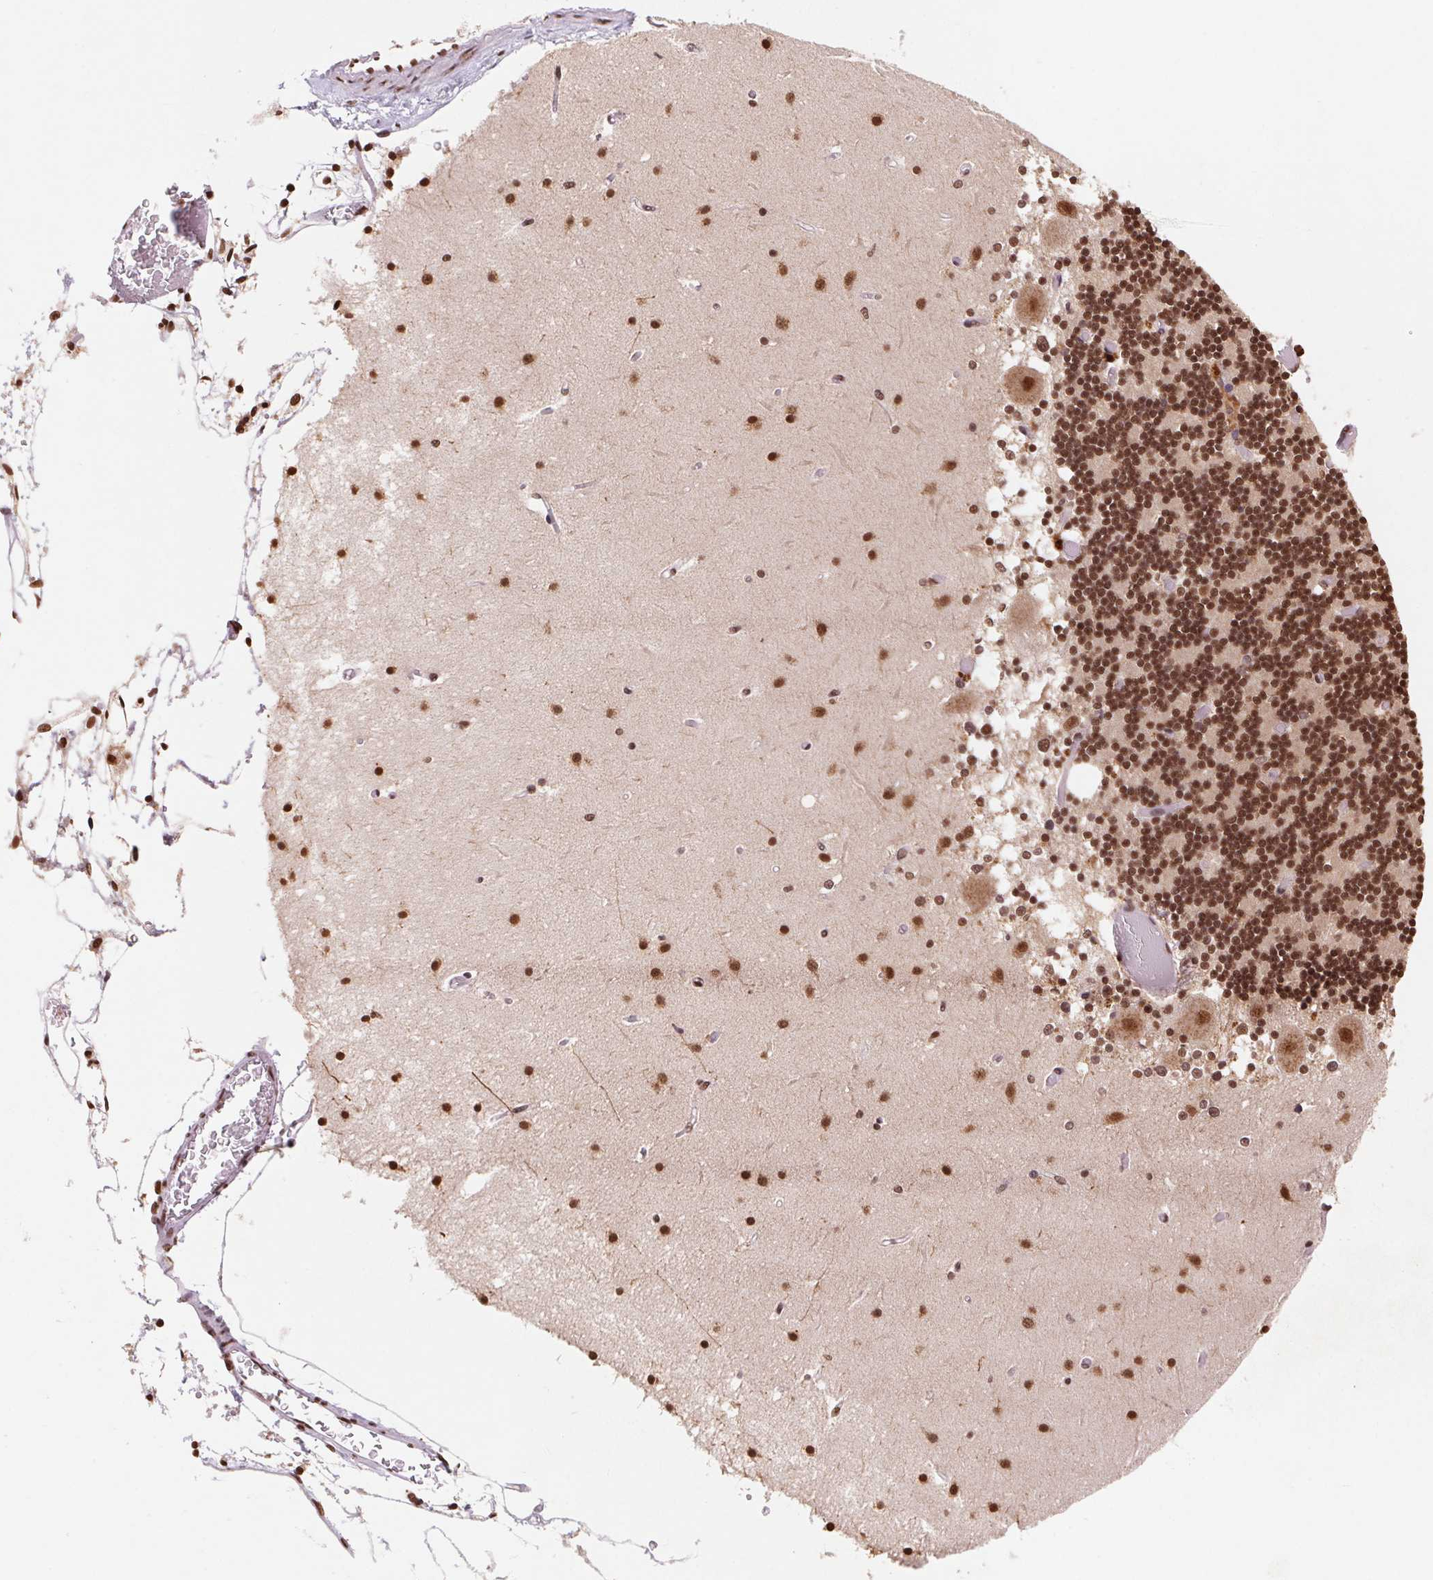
{"staining": {"intensity": "strong", "quantity": ">75%", "location": "nuclear"}, "tissue": "cerebellum", "cell_type": "Cells in granular layer", "image_type": "normal", "snomed": [{"axis": "morphology", "description": "Normal tissue, NOS"}, {"axis": "topography", "description": "Cerebellum"}], "caption": "The immunohistochemical stain highlights strong nuclear positivity in cells in granular layer of benign cerebellum. The staining was performed using DAB (3,3'-diaminobenzidine) to visualize the protein expression in brown, while the nuclei were stained in blue with hematoxylin (Magnification: 20x).", "gene": "SNRPG", "patient": {"sex": "female", "age": 28}}